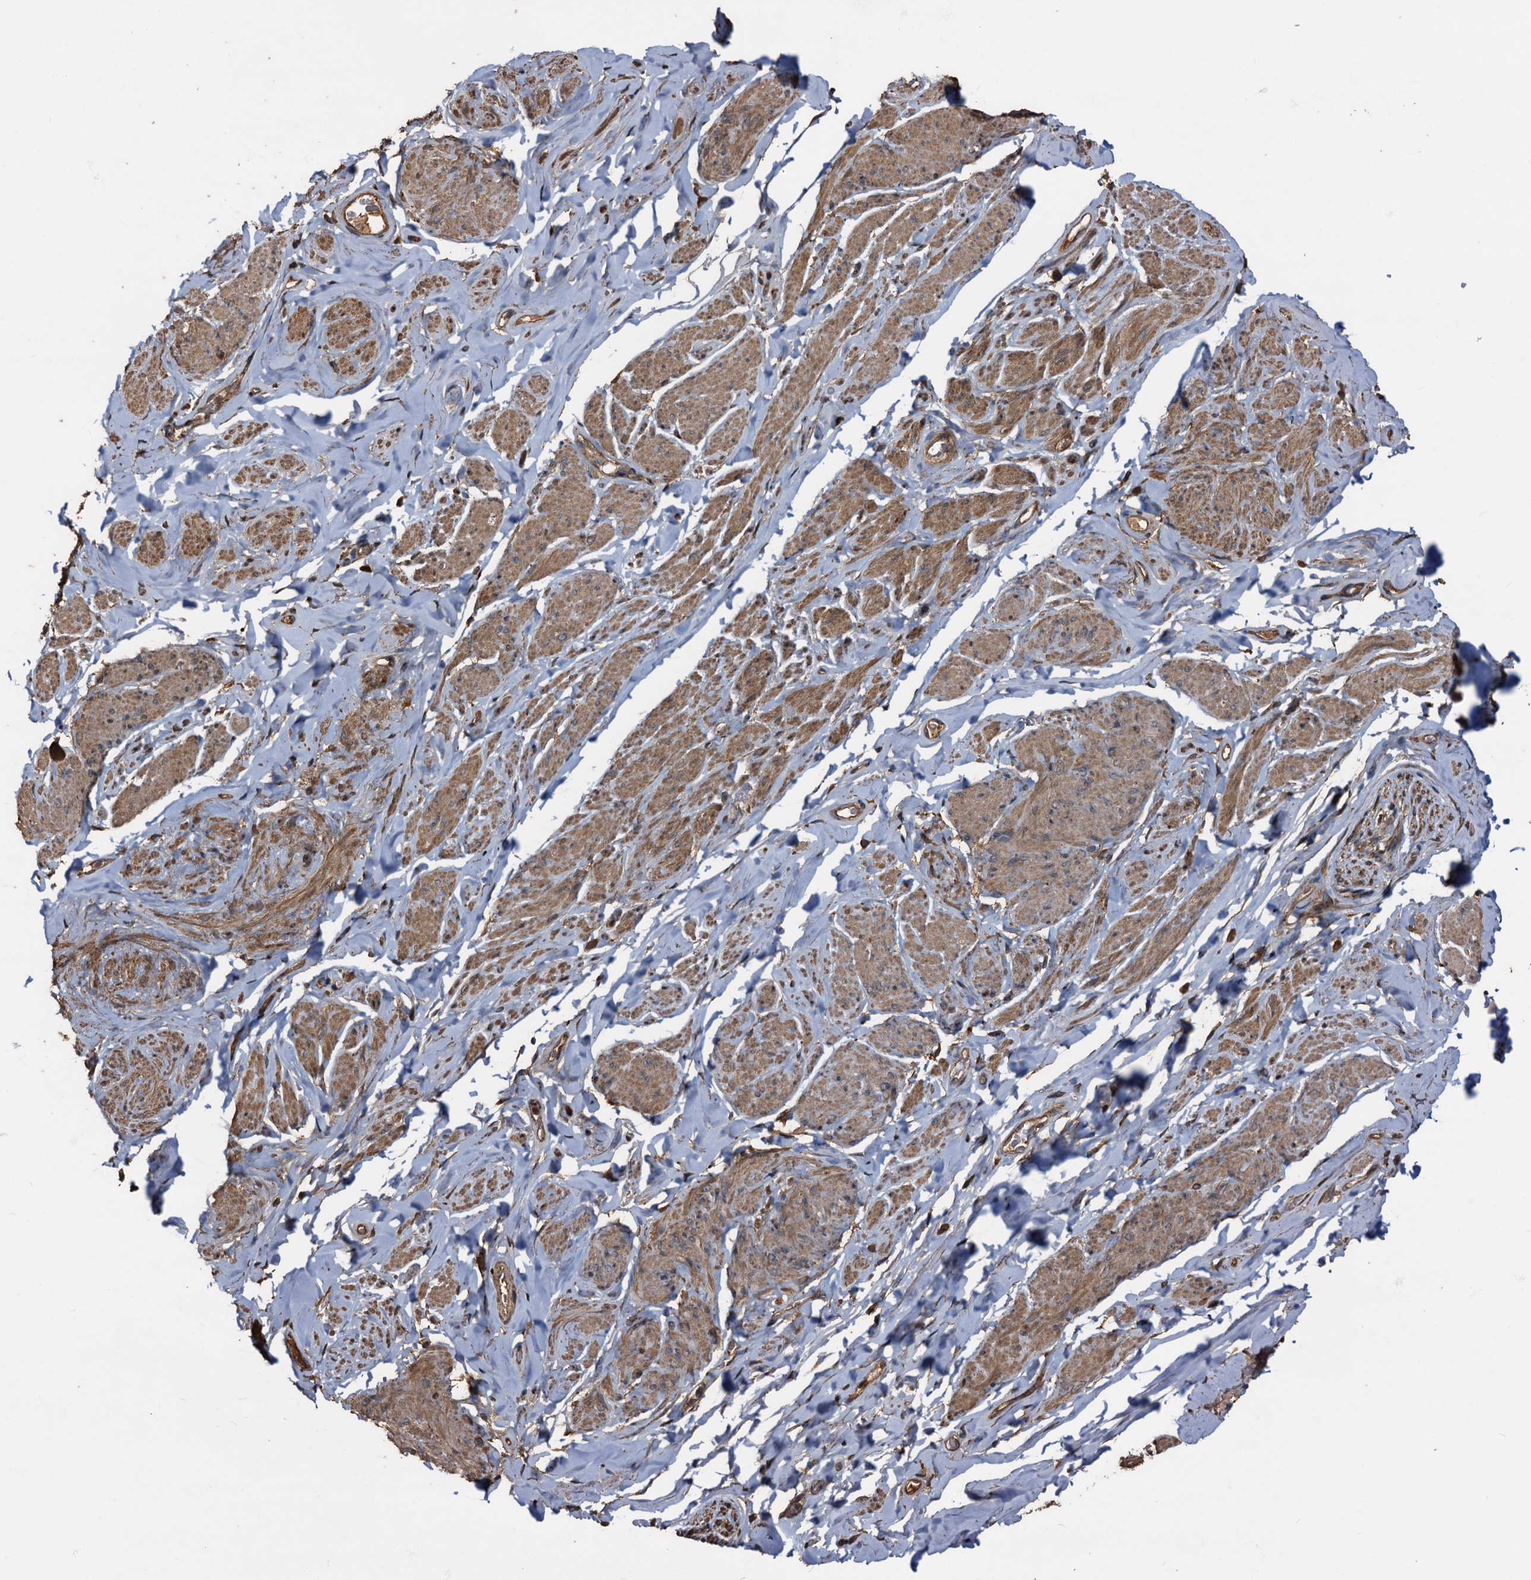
{"staining": {"intensity": "moderate", "quantity": ">75%", "location": "cytoplasmic/membranous"}, "tissue": "smooth muscle", "cell_type": "Smooth muscle cells", "image_type": "normal", "snomed": [{"axis": "morphology", "description": "Normal tissue, NOS"}, {"axis": "topography", "description": "Smooth muscle"}, {"axis": "topography", "description": "Peripheral nerve tissue"}], "caption": "Protein positivity by IHC exhibits moderate cytoplasmic/membranous staining in approximately >75% of smooth muscle cells in benign smooth muscle.", "gene": "PEX5", "patient": {"sex": "male", "age": 69}}